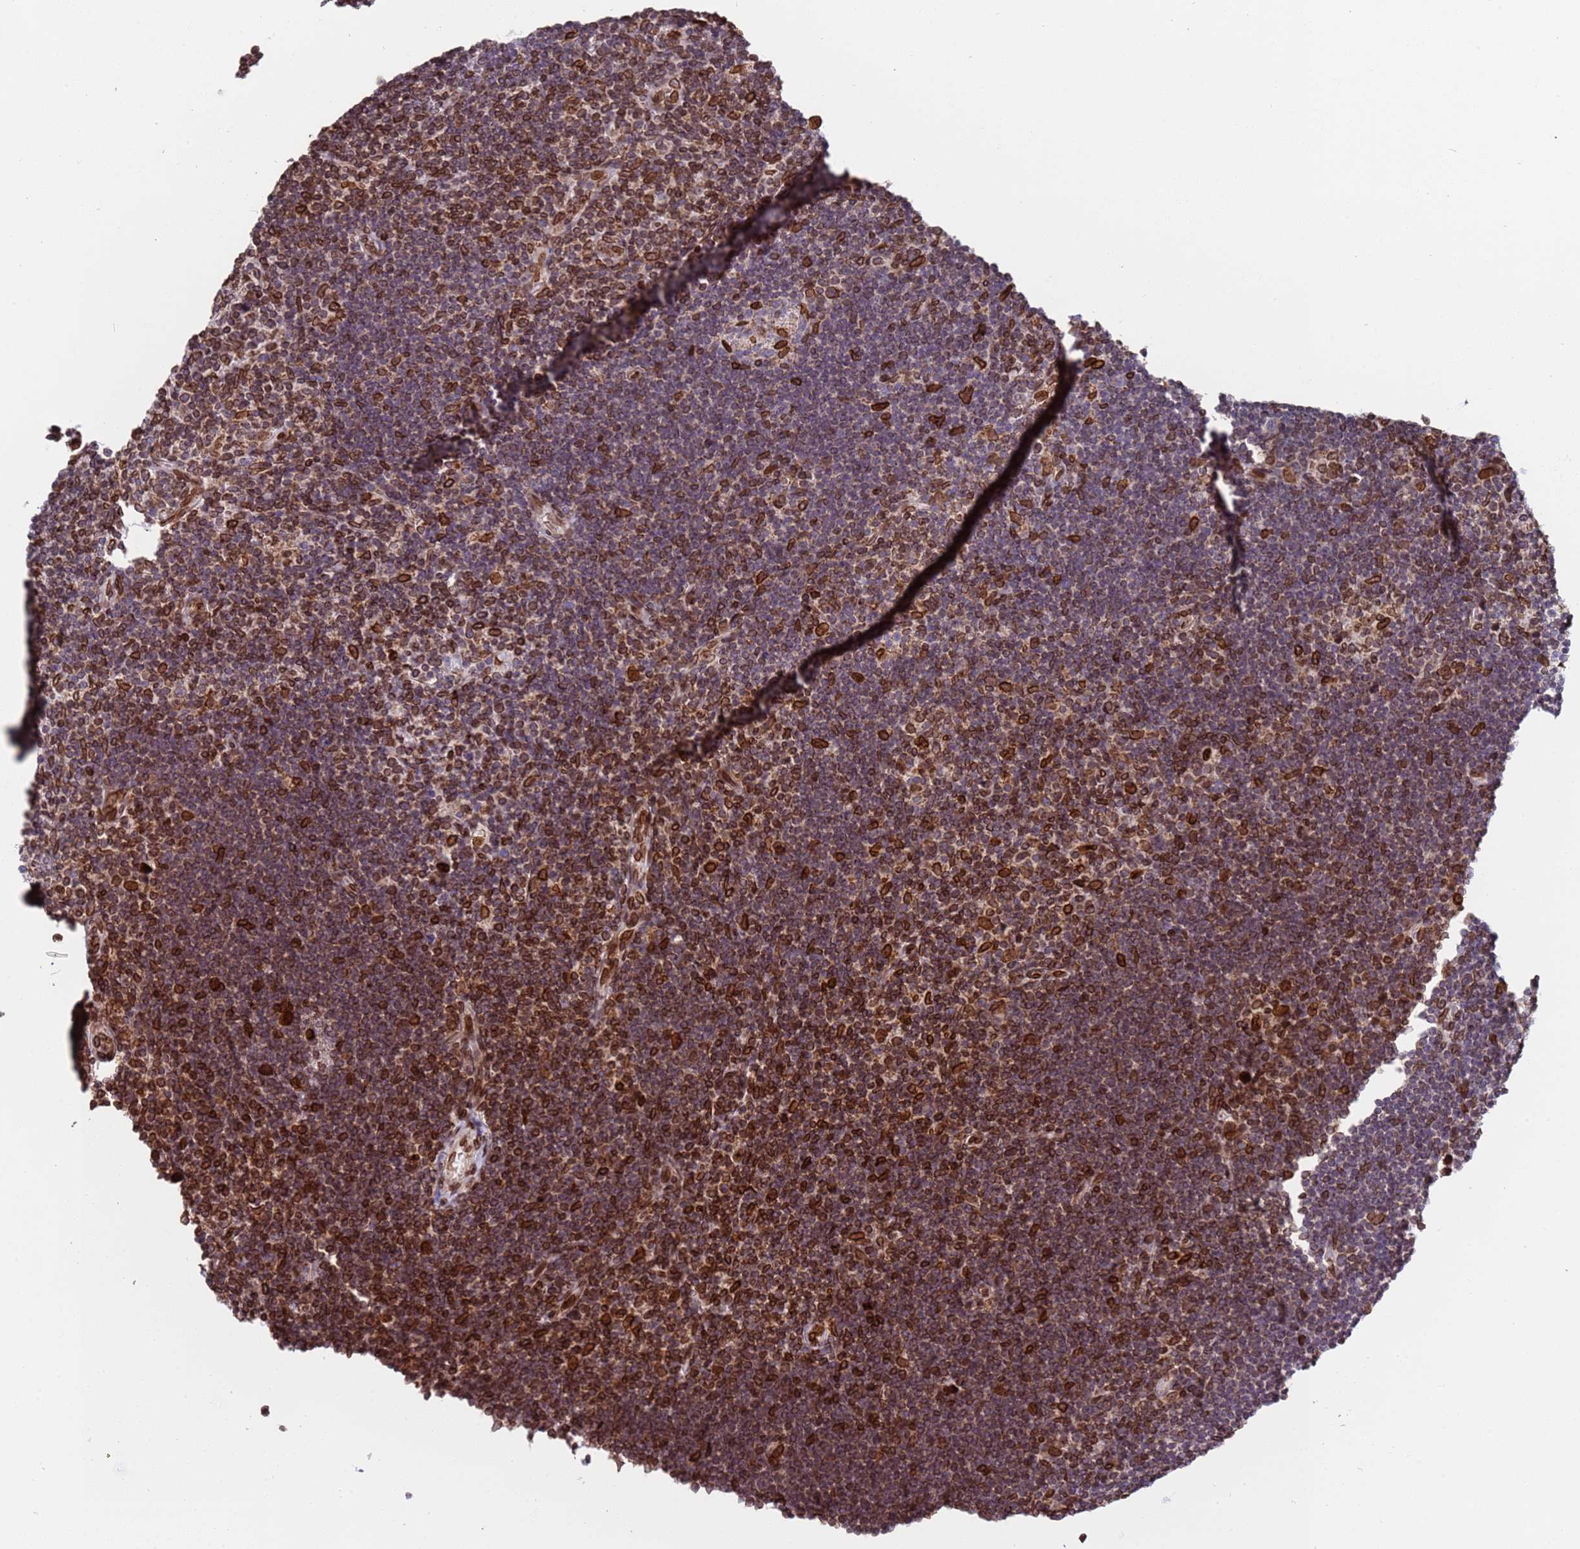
{"staining": {"intensity": "moderate", "quantity": ">75%", "location": "cytoplasmic/membranous"}, "tissue": "lymphoma", "cell_type": "Tumor cells", "image_type": "cancer", "snomed": [{"axis": "morphology", "description": "Hodgkin's disease, NOS"}, {"axis": "topography", "description": "Lymph node"}], "caption": "Immunohistochemistry micrograph of Hodgkin's disease stained for a protein (brown), which exhibits medium levels of moderate cytoplasmic/membranous positivity in approximately >75% of tumor cells.", "gene": "TOR1AIP1", "patient": {"sex": "female", "age": 57}}